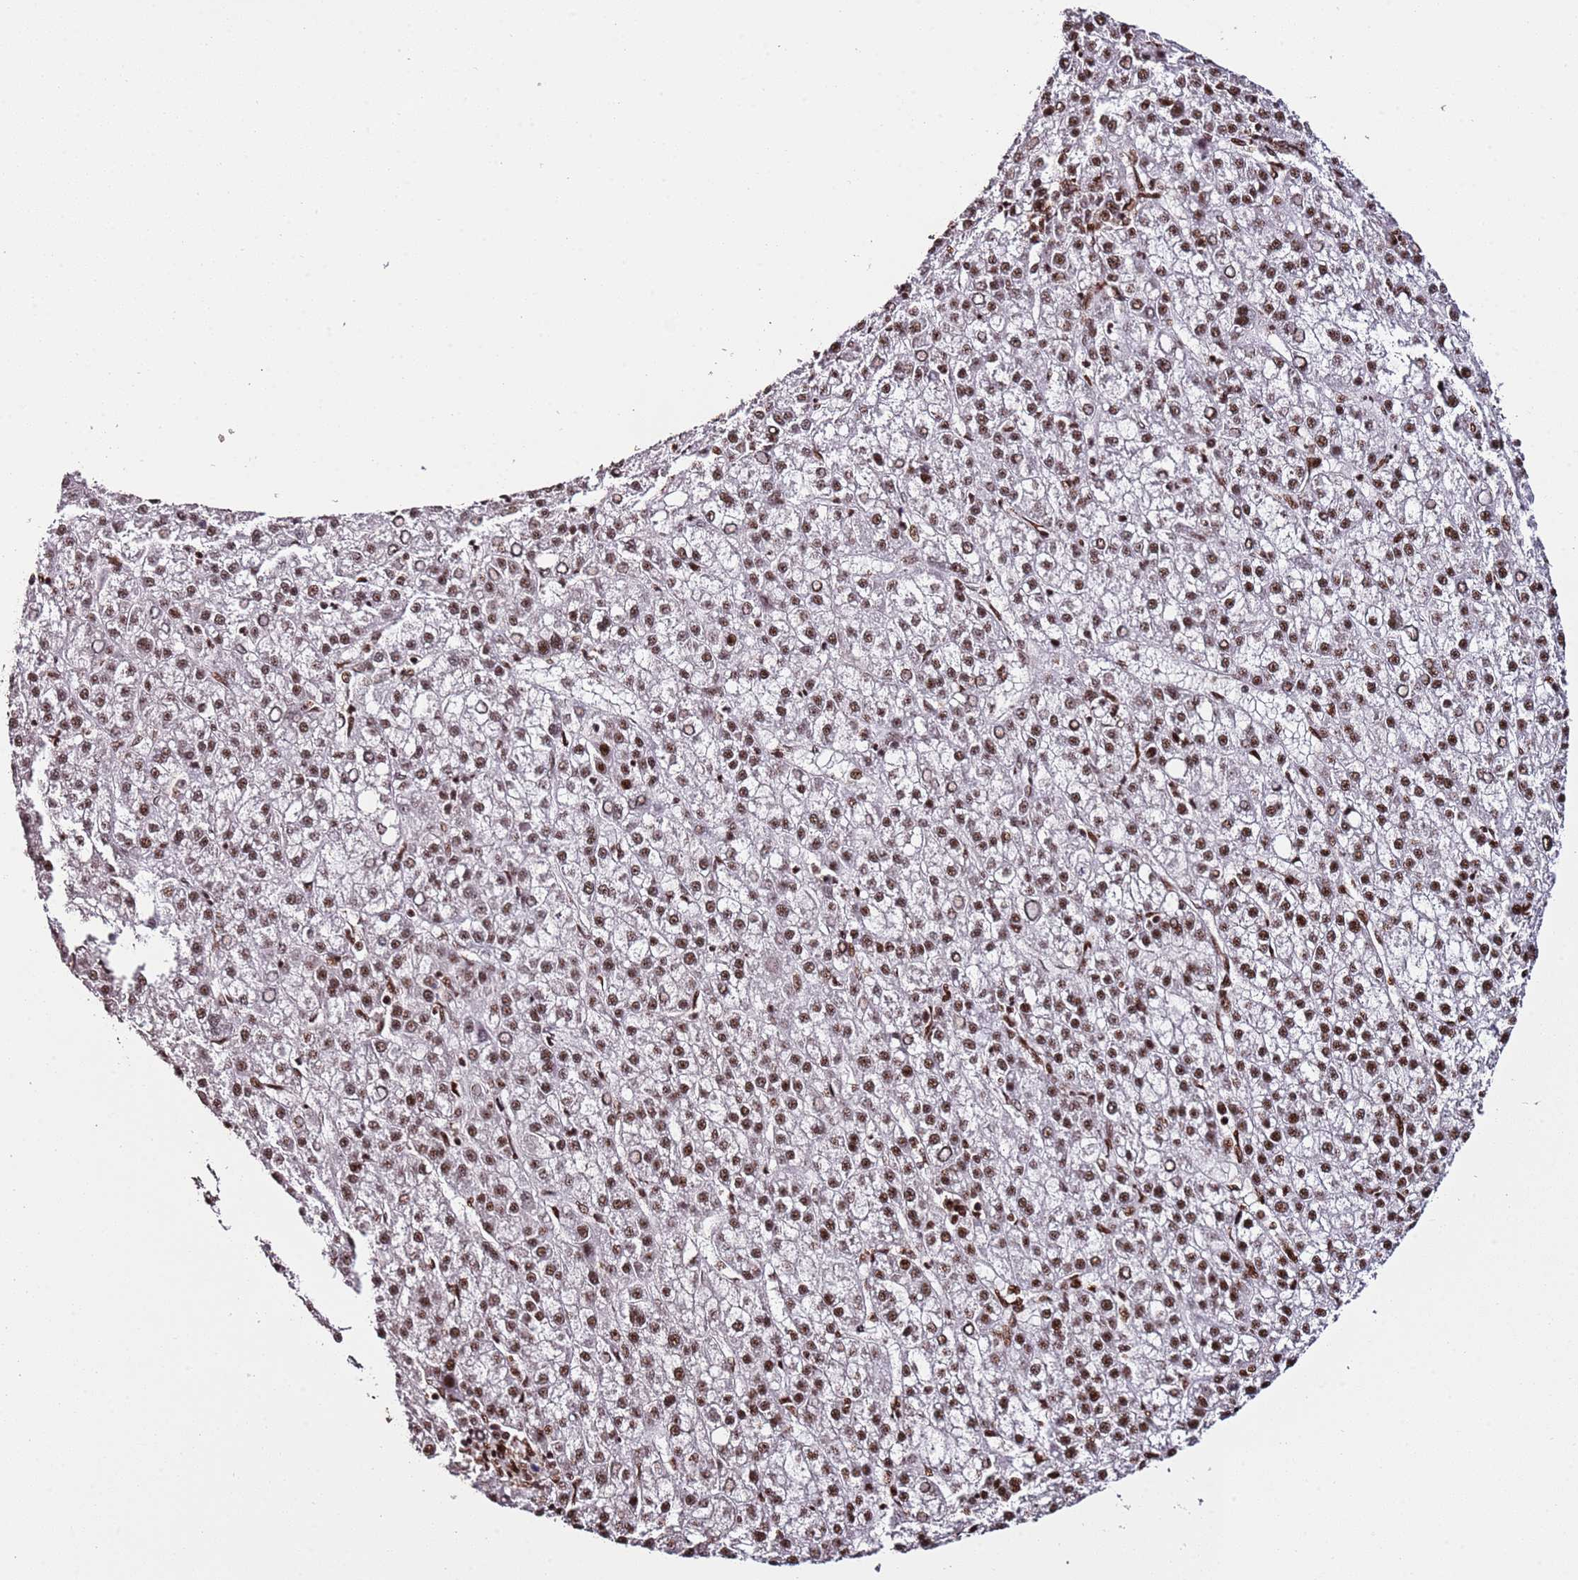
{"staining": {"intensity": "moderate", "quantity": ">75%", "location": "nuclear"}, "tissue": "liver cancer", "cell_type": "Tumor cells", "image_type": "cancer", "snomed": [{"axis": "morphology", "description": "Carcinoma, Hepatocellular, NOS"}, {"axis": "topography", "description": "Liver"}], "caption": "Tumor cells demonstrate moderate nuclear positivity in approximately >75% of cells in liver cancer.", "gene": "C6orf226", "patient": {"sex": "female", "age": 58}}